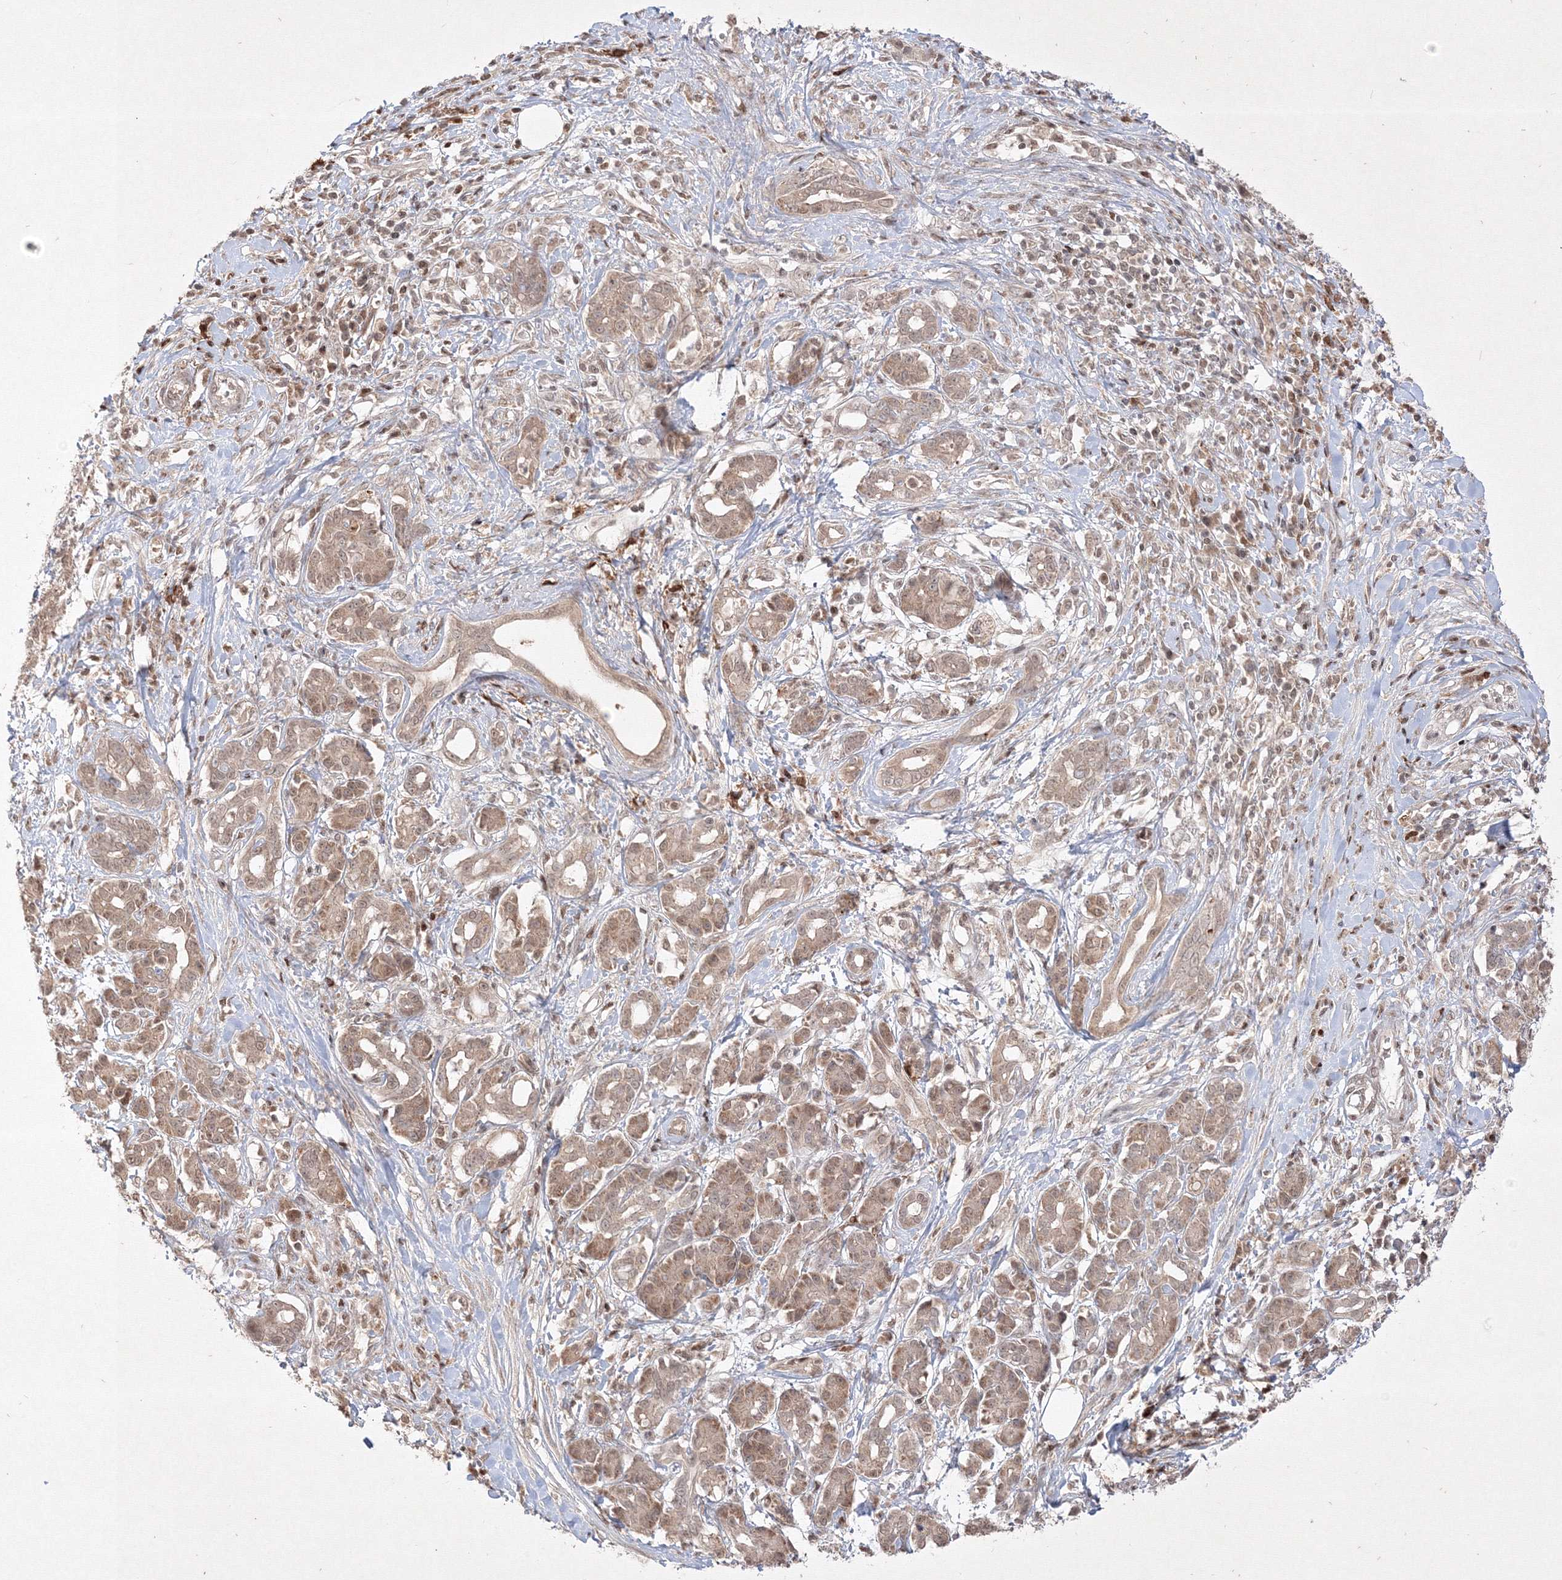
{"staining": {"intensity": "weak", "quantity": ">75%", "location": "cytoplasmic/membranous"}, "tissue": "pancreatic cancer", "cell_type": "Tumor cells", "image_type": "cancer", "snomed": [{"axis": "morphology", "description": "Adenocarcinoma, NOS"}, {"axis": "topography", "description": "Pancreas"}], "caption": "Weak cytoplasmic/membranous staining is identified in approximately >75% of tumor cells in pancreatic adenocarcinoma.", "gene": "TAB1", "patient": {"sex": "female", "age": 56}}